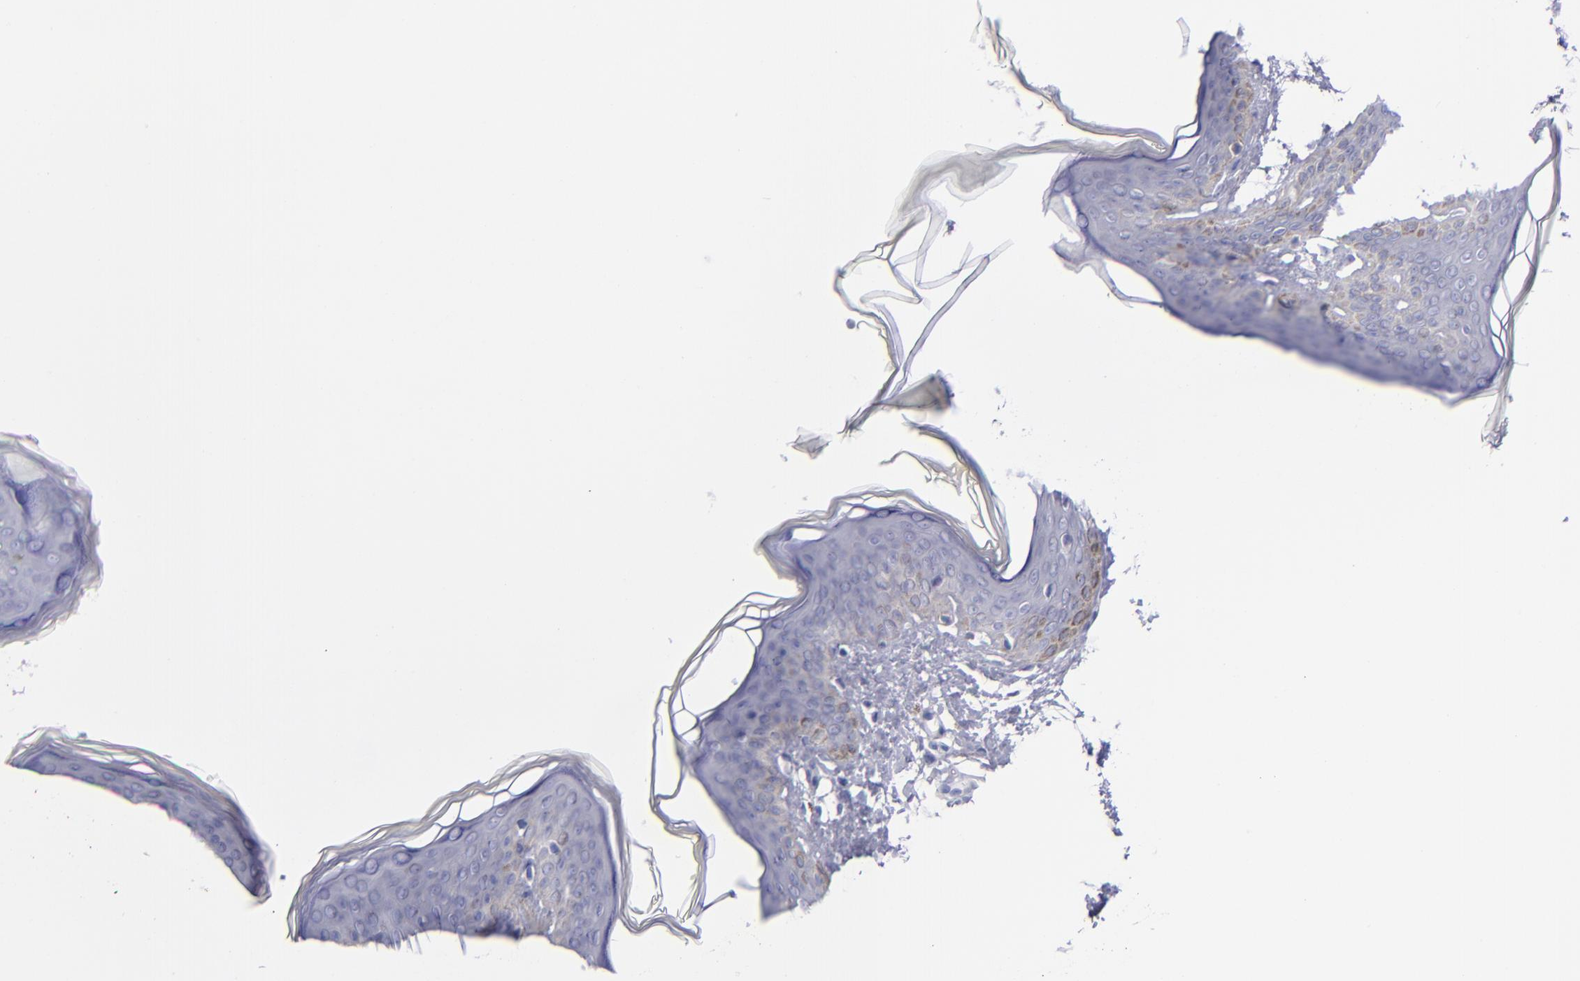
{"staining": {"intensity": "negative", "quantity": "none", "location": "none"}, "tissue": "skin", "cell_type": "Fibroblasts", "image_type": "normal", "snomed": [{"axis": "morphology", "description": "Normal tissue, NOS"}, {"axis": "topography", "description": "Skin"}], "caption": "The immunohistochemistry (IHC) photomicrograph has no significant positivity in fibroblasts of skin.", "gene": "AURKA", "patient": {"sex": "female", "age": 17}}